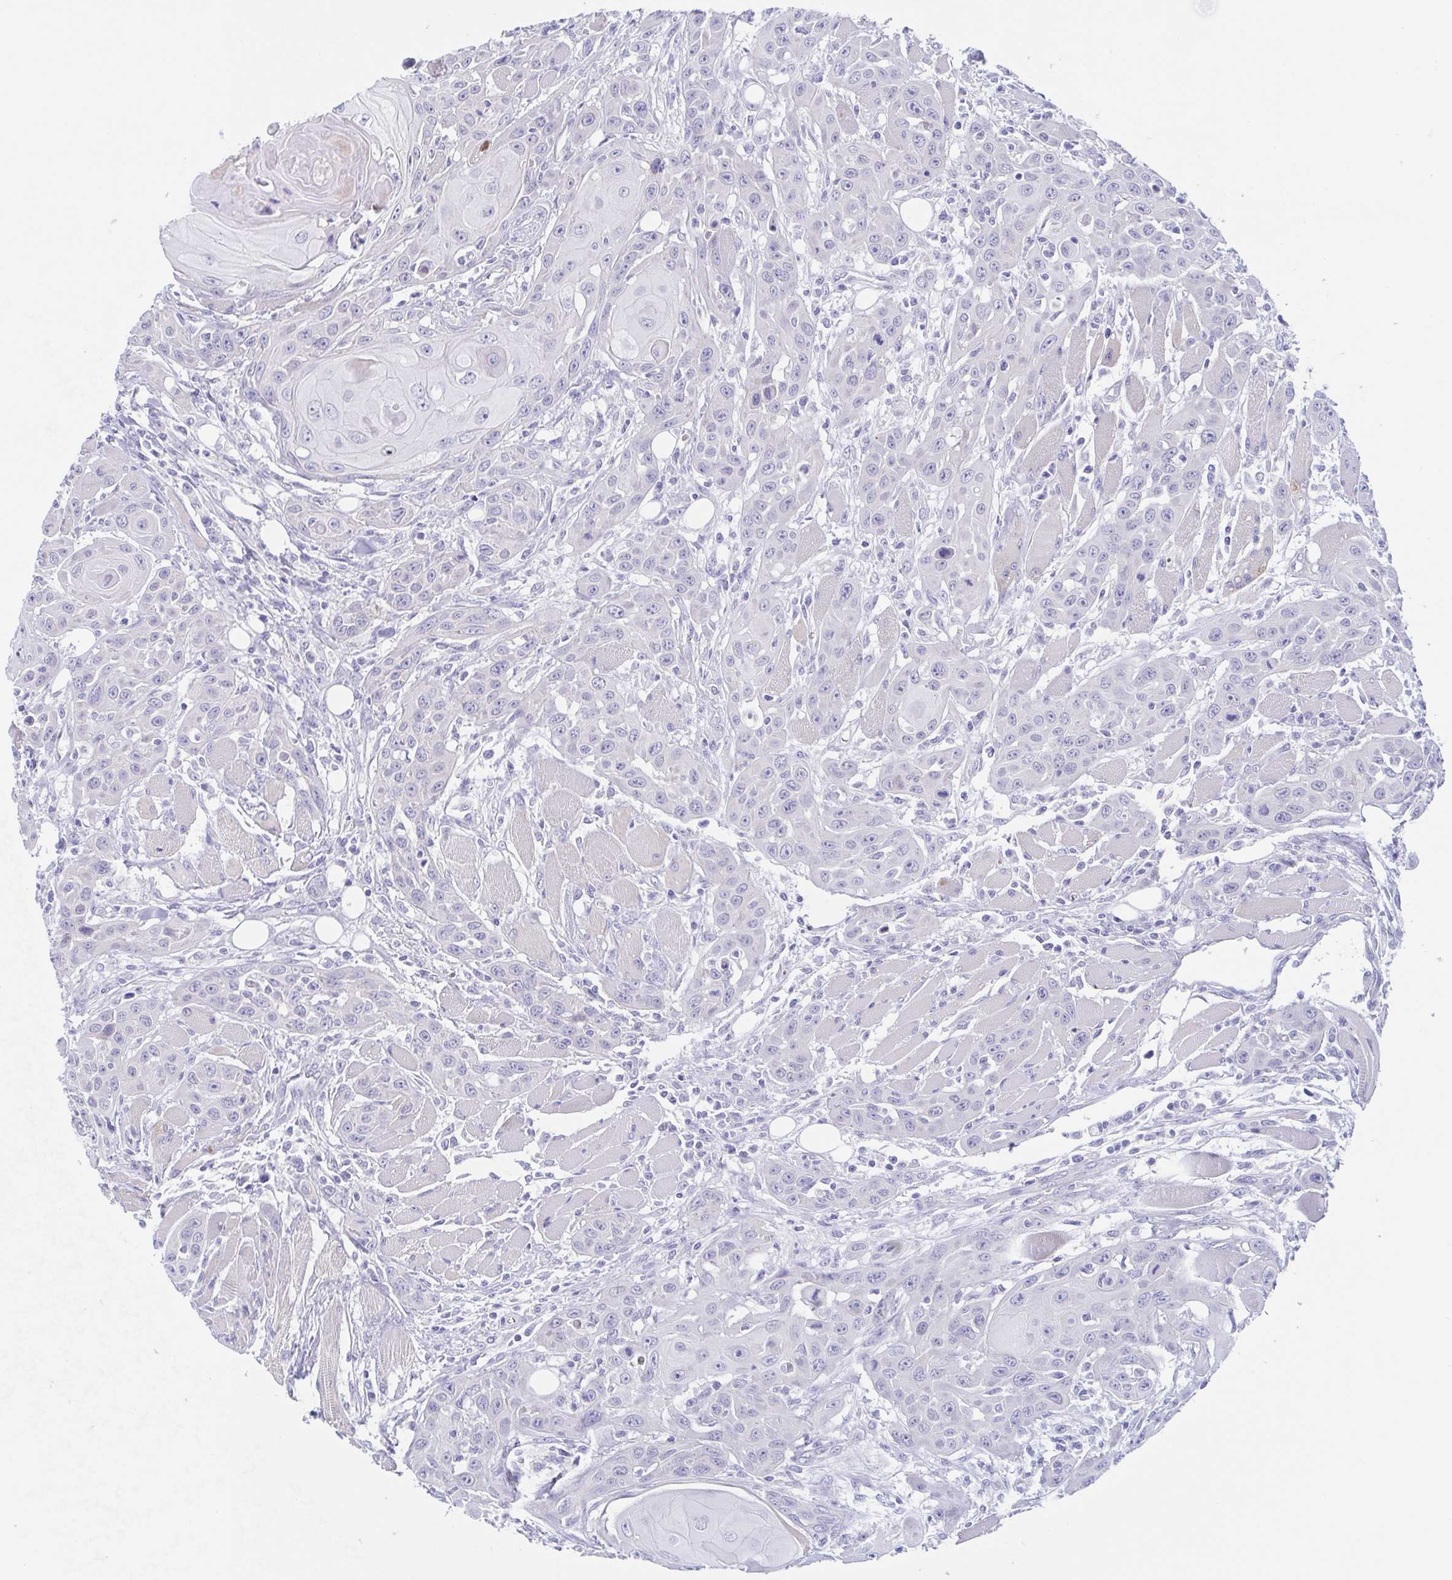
{"staining": {"intensity": "negative", "quantity": "none", "location": "none"}, "tissue": "head and neck cancer", "cell_type": "Tumor cells", "image_type": "cancer", "snomed": [{"axis": "morphology", "description": "Squamous cell carcinoma, NOS"}, {"axis": "topography", "description": "Head-Neck"}], "caption": "This is an IHC histopathology image of head and neck cancer (squamous cell carcinoma). There is no positivity in tumor cells.", "gene": "TEX12", "patient": {"sex": "female", "age": 80}}